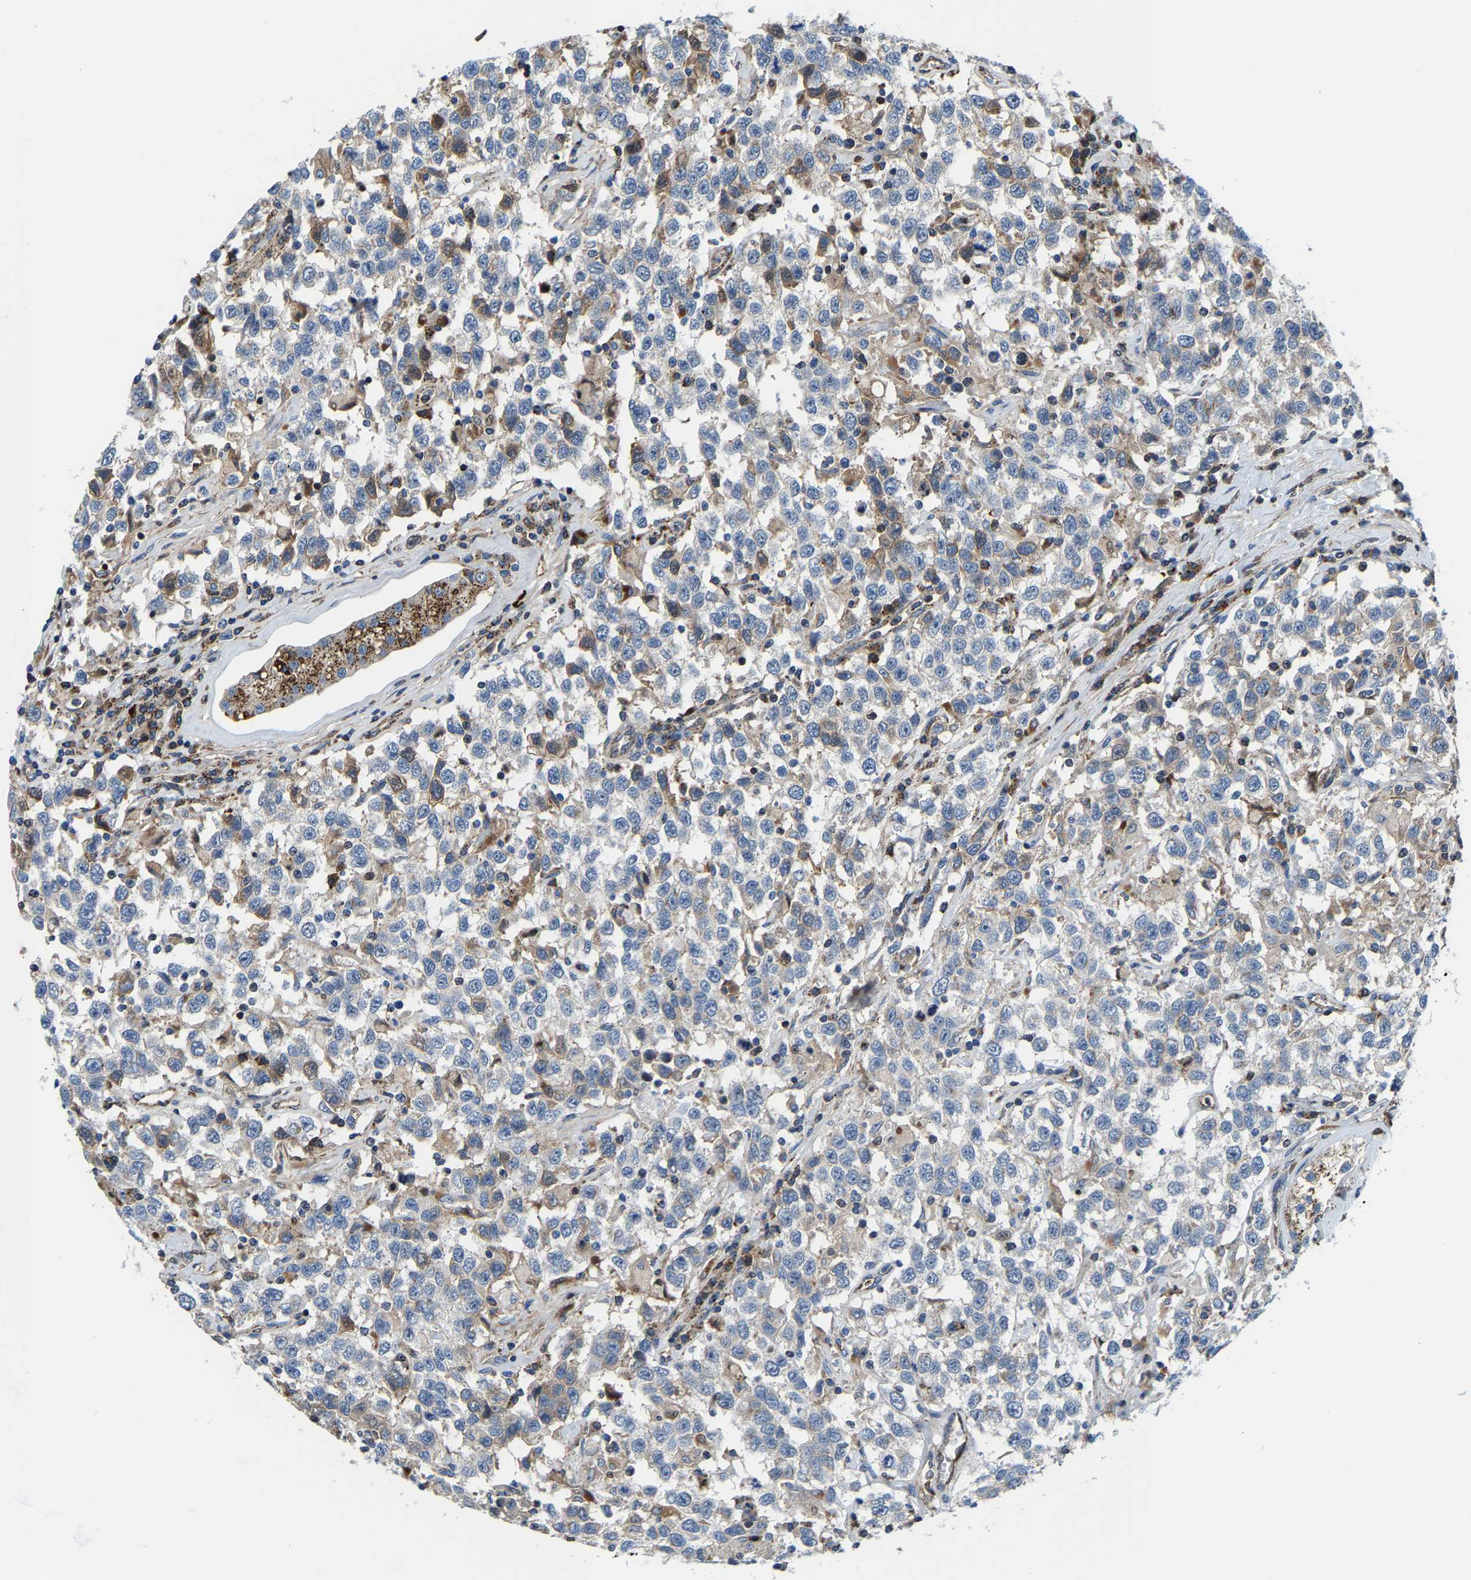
{"staining": {"intensity": "negative", "quantity": "none", "location": "none"}, "tissue": "testis cancer", "cell_type": "Tumor cells", "image_type": "cancer", "snomed": [{"axis": "morphology", "description": "Seminoma, NOS"}, {"axis": "topography", "description": "Testis"}], "caption": "Tumor cells show no significant protein staining in testis seminoma. Brightfield microscopy of immunohistochemistry (IHC) stained with DAB (3,3'-diaminobenzidine) (brown) and hematoxylin (blue), captured at high magnification.", "gene": "DPP7", "patient": {"sex": "male", "age": 41}}